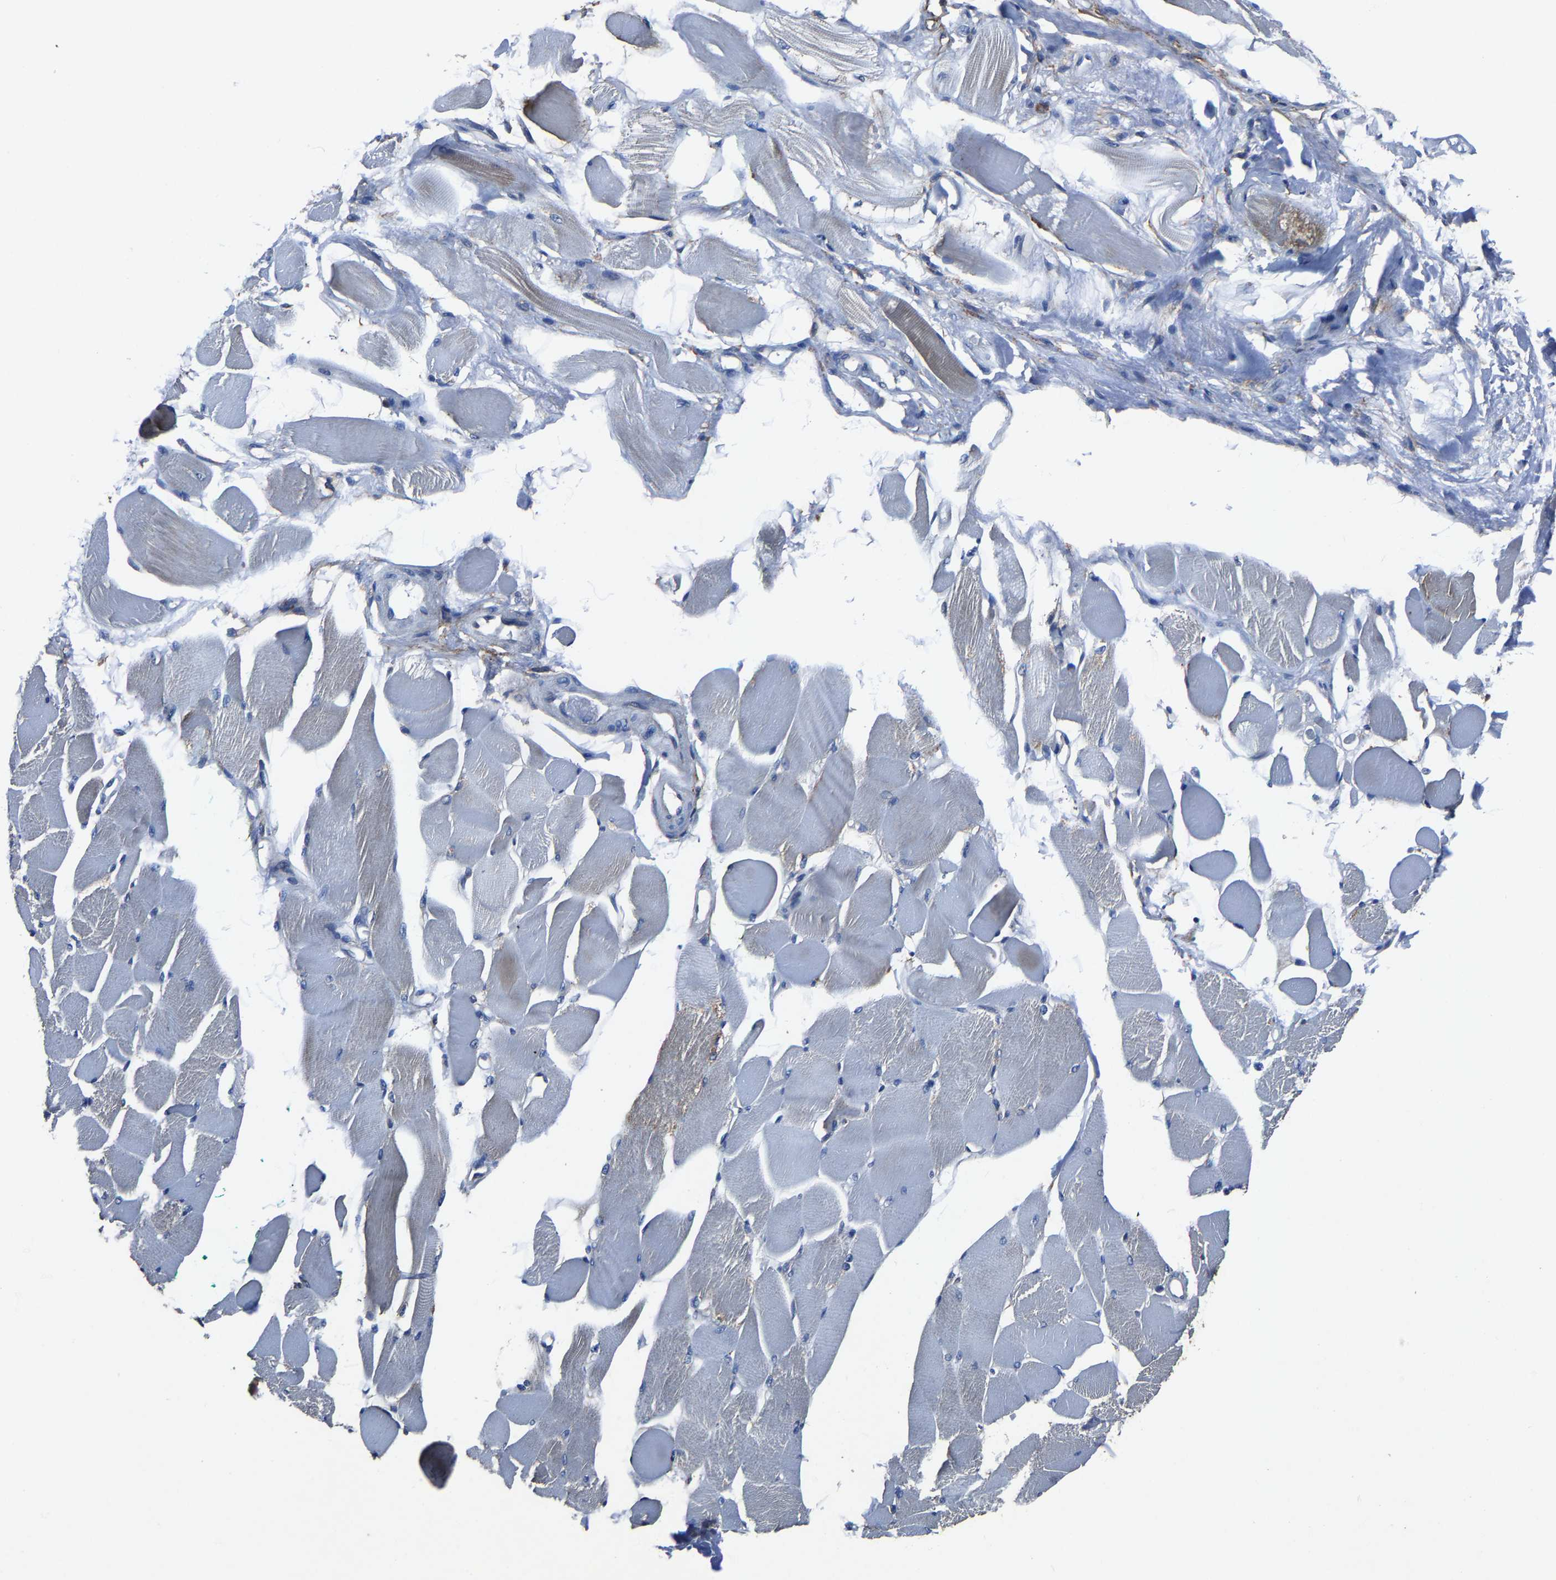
{"staining": {"intensity": "moderate", "quantity": "<25%", "location": "cytoplasmic/membranous"}, "tissue": "skeletal muscle", "cell_type": "Myocytes", "image_type": "normal", "snomed": [{"axis": "morphology", "description": "Normal tissue, NOS"}, {"axis": "topography", "description": "Skeletal muscle"}, {"axis": "topography", "description": "Peripheral nerve tissue"}], "caption": "Protein expression analysis of normal human skeletal muscle reveals moderate cytoplasmic/membranous positivity in about <25% of myocytes.", "gene": "KIAA1958", "patient": {"sex": "female", "age": 84}}